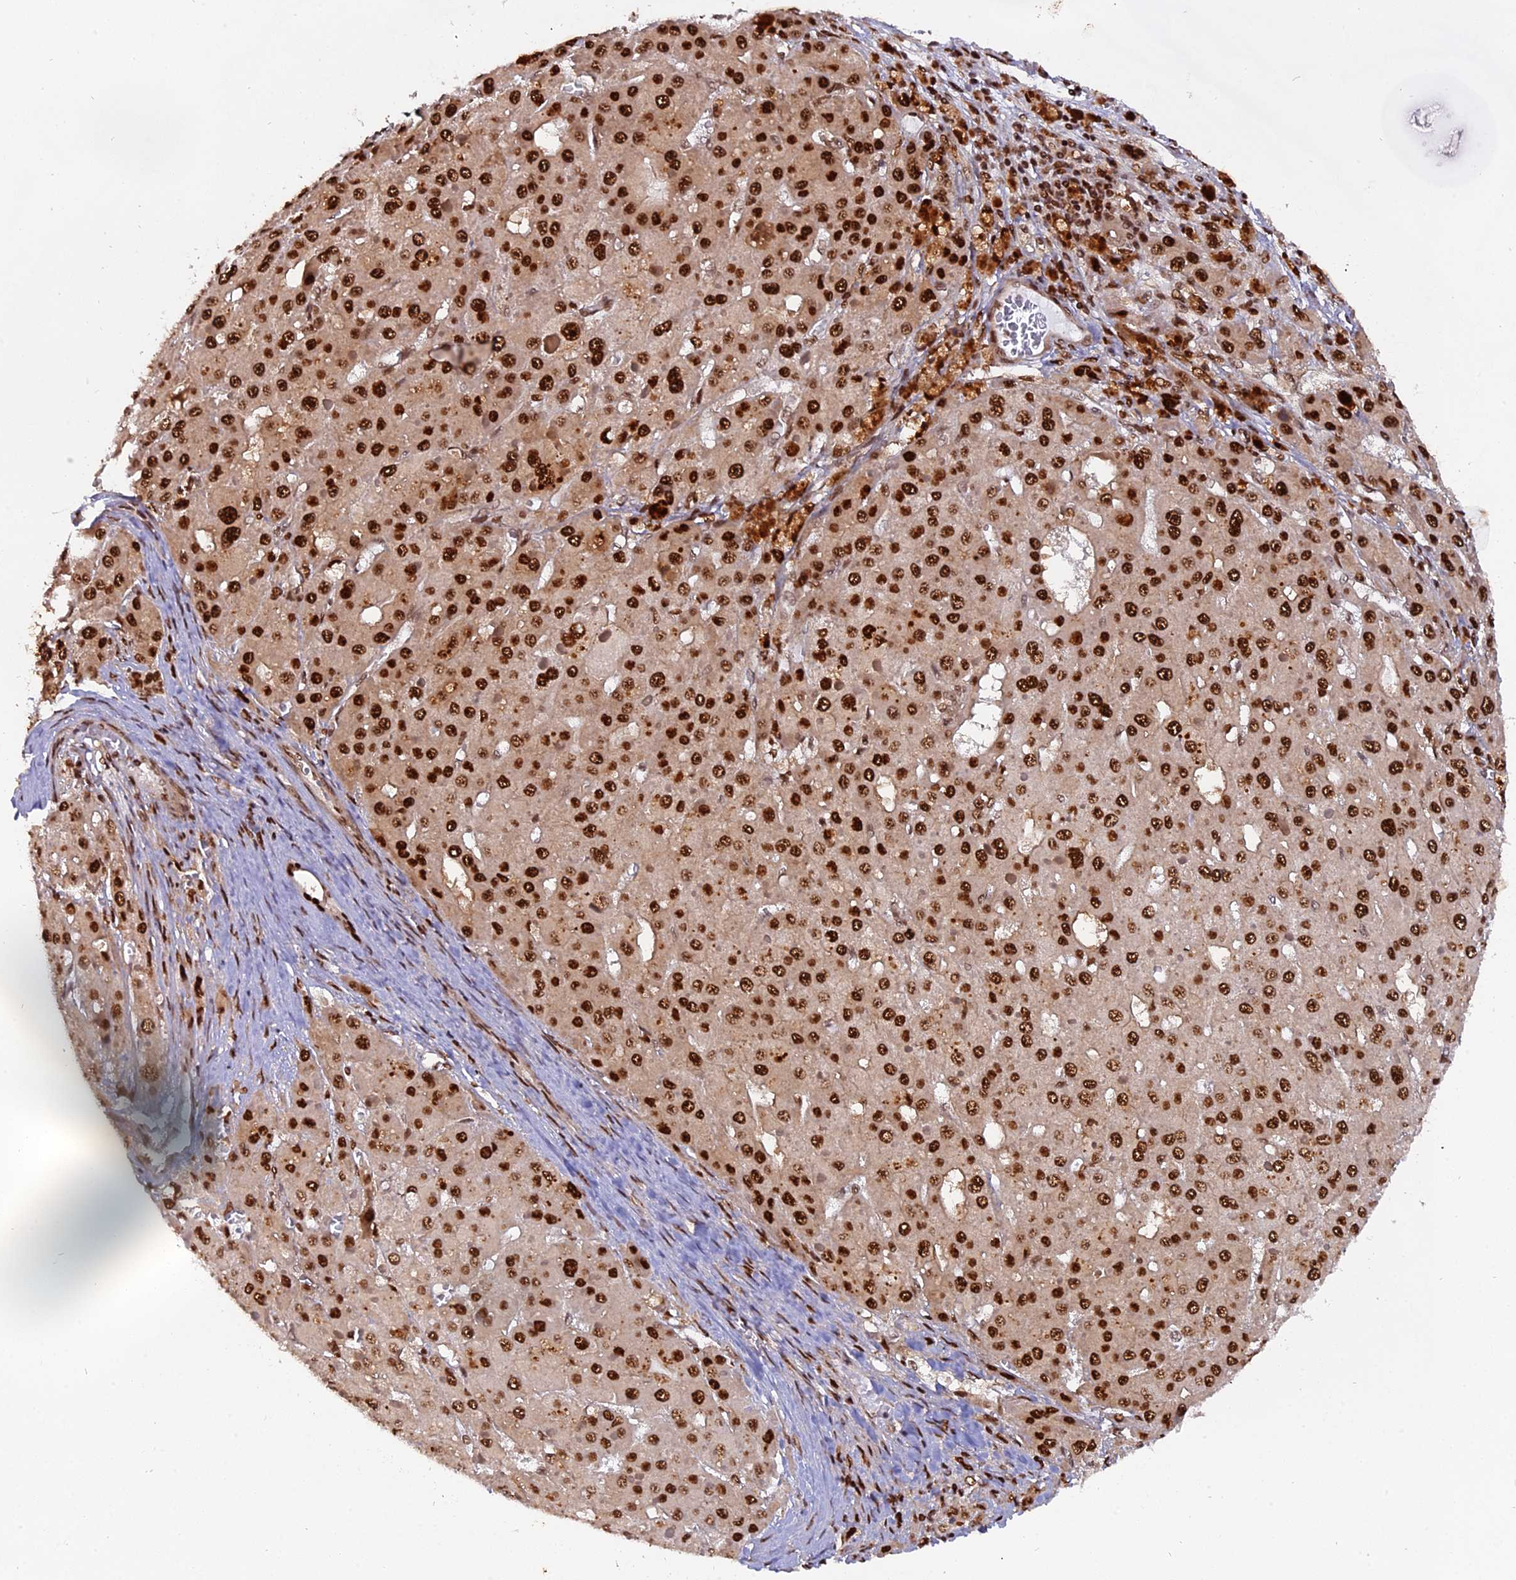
{"staining": {"intensity": "strong", "quantity": ">75%", "location": "nuclear"}, "tissue": "liver cancer", "cell_type": "Tumor cells", "image_type": "cancer", "snomed": [{"axis": "morphology", "description": "Carcinoma, Hepatocellular, NOS"}, {"axis": "topography", "description": "Liver"}], "caption": "Liver hepatocellular carcinoma stained with a brown dye displays strong nuclear positive staining in approximately >75% of tumor cells.", "gene": "RAMAC", "patient": {"sex": "female", "age": 73}}